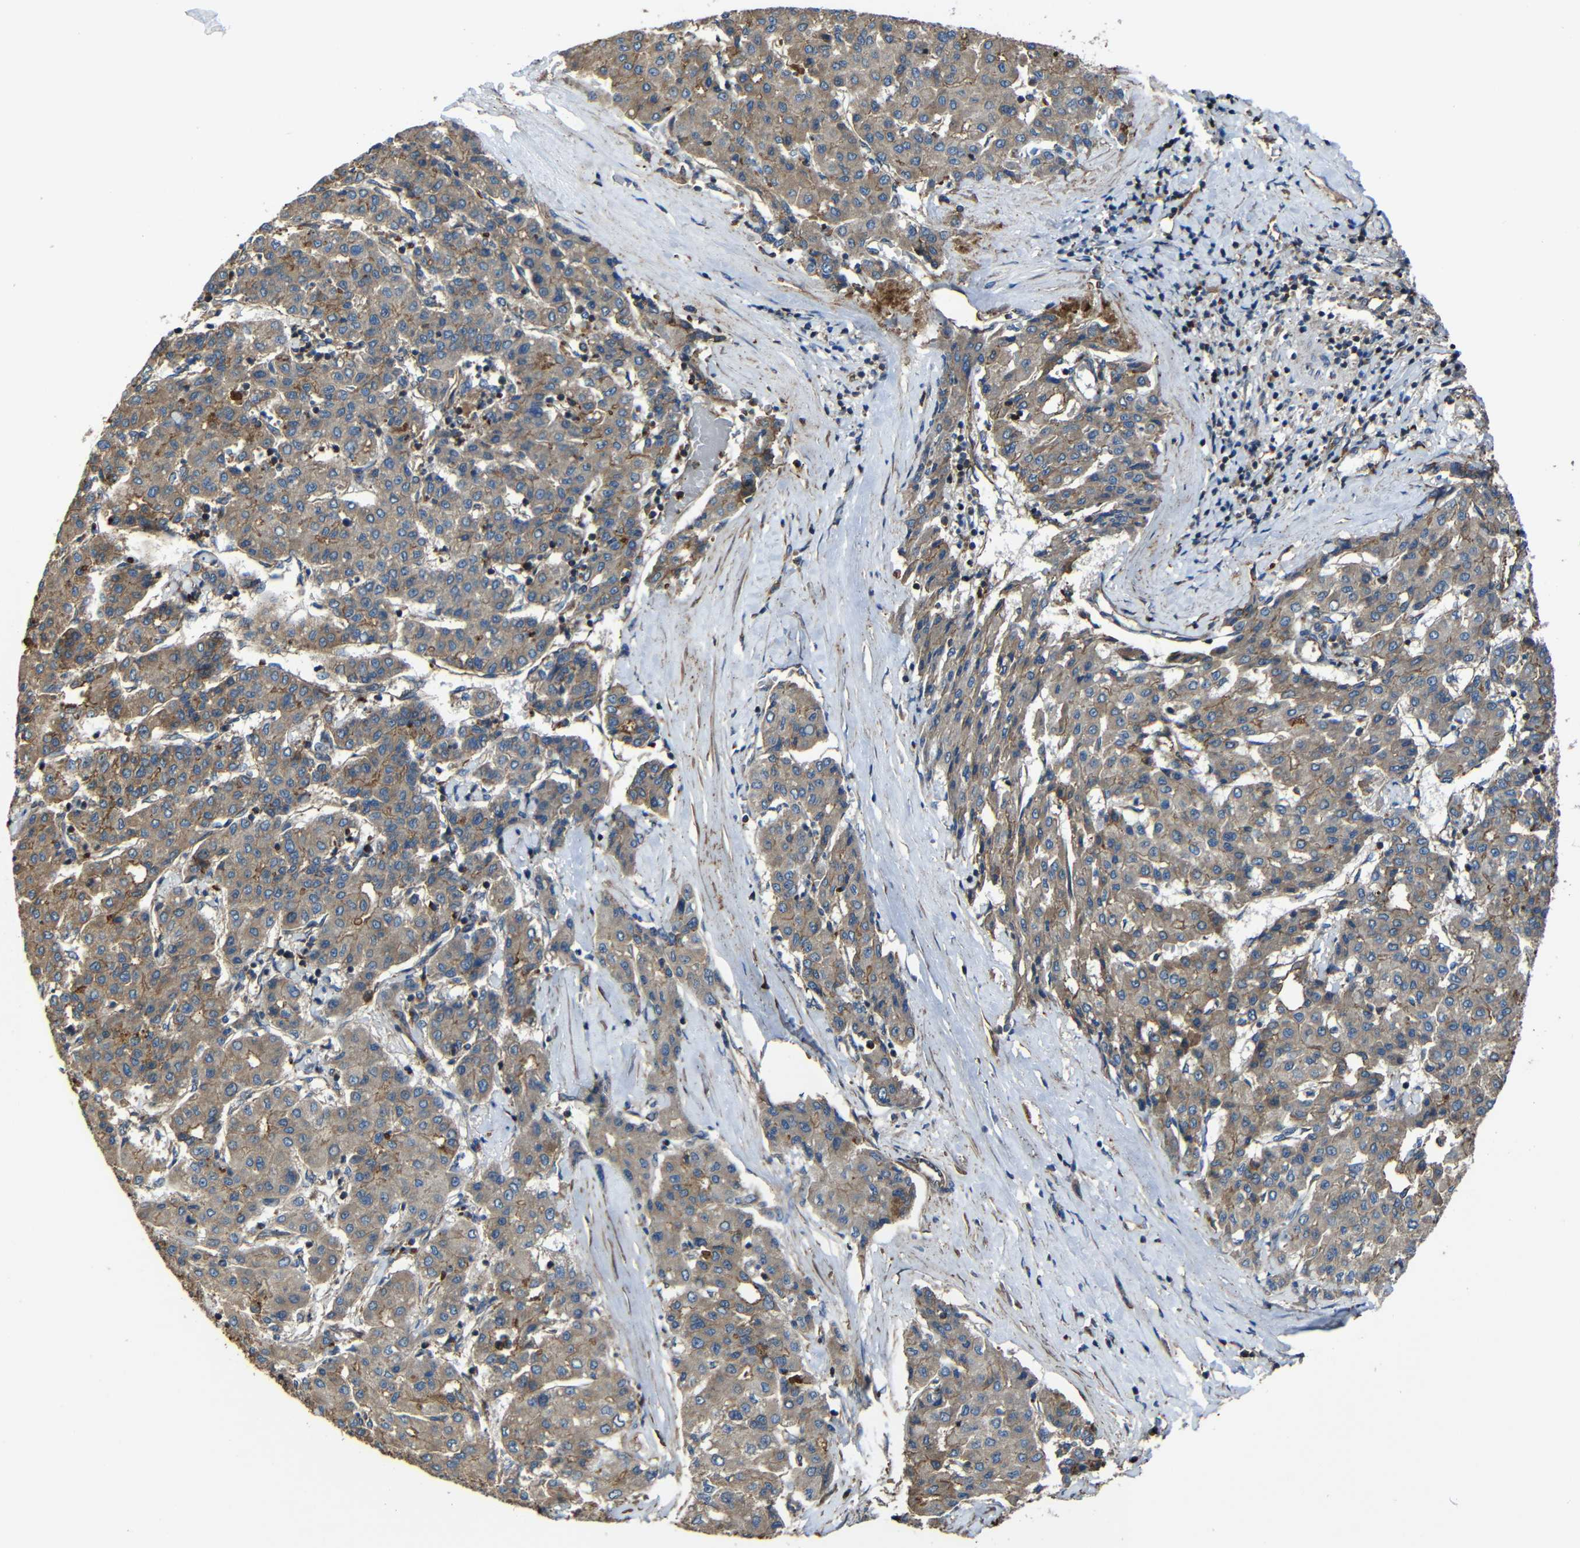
{"staining": {"intensity": "weak", "quantity": "25%-75%", "location": "cytoplasmic/membranous"}, "tissue": "liver cancer", "cell_type": "Tumor cells", "image_type": "cancer", "snomed": [{"axis": "morphology", "description": "Carcinoma, Hepatocellular, NOS"}, {"axis": "topography", "description": "Liver"}], "caption": "Weak cytoplasmic/membranous staining is appreciated in about 25%-75% of tumor cells in liver cancer.", "gene": "PTCH1", "patient": {"sex": "male", "age": 65}}